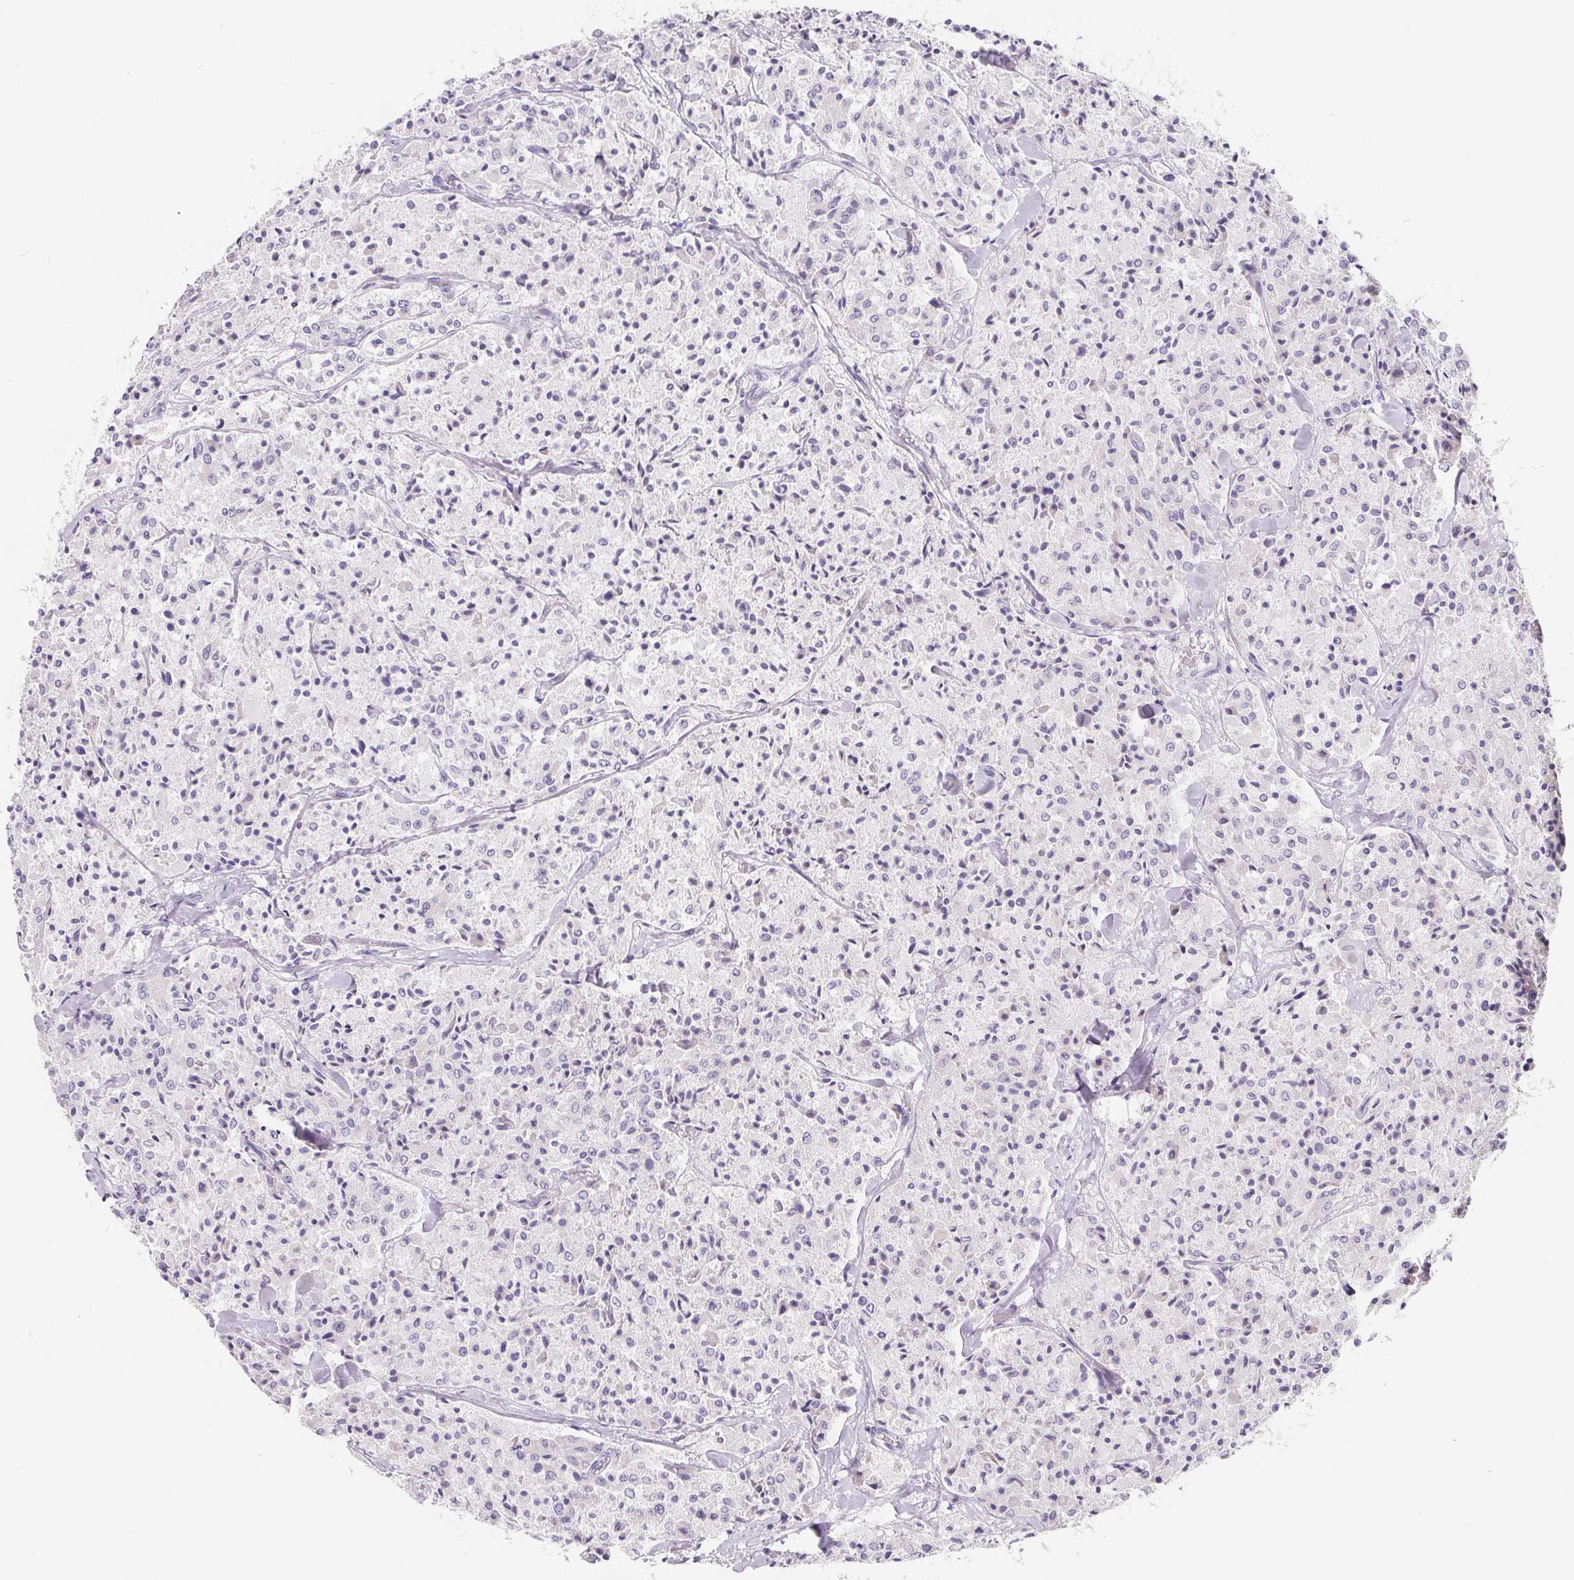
{"staining": {"intensity": "negative", "quantity": "none", "location": "none"}, "tissue": "carcinoid", "cell_type": "Tumor cells", "image_type": "cancer", "snomed": [{"axis": "morphology", "description": "Carcinoid, malignant, NOS"}, {"axis": "topography", "description": "Lung"}], "caption": "IHC of human malignant carcinoid exhibits no expression in tumor cells. Brightfield microscopy of IHC stained with DAB (3,3'-diaminobenzidine) (brown) and hematoxylin (blue), captured at high magnification.", "gene": "FDX1", "patient": {"sex": "male", "age": 71}}